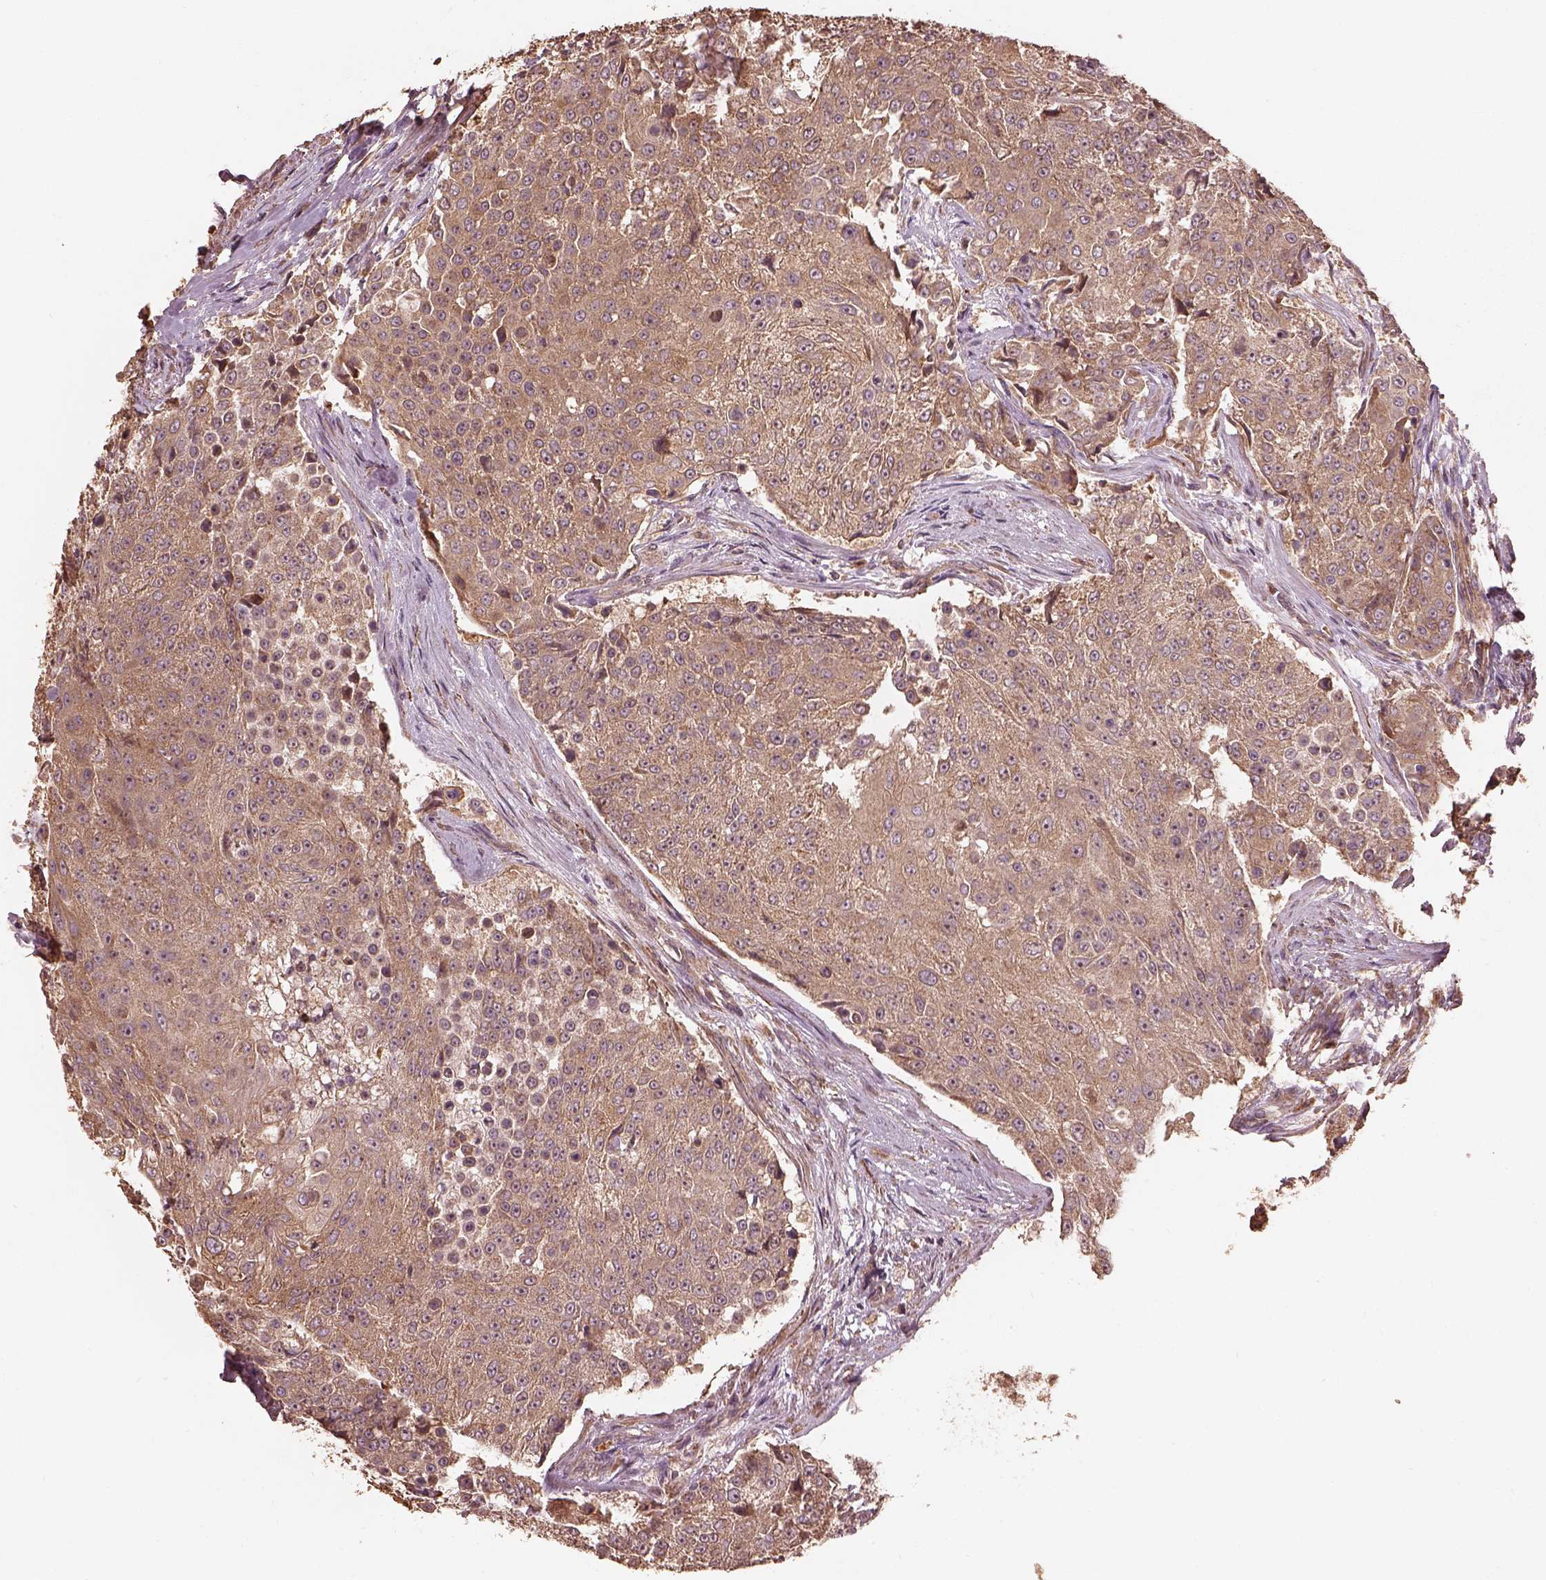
{"staining": {"intensity": "moderate", "quantity": ">75%", "location": "cytoplasmic/membranous"}, "tissue": "urothelial cancer", "cell_type": "Tumor cells", "image_type": "cancer", "snomed": [{"axis": "morphology", "description": "Urothelial carcinoma, High grade"}, {"axis": "topography", "description": "Urinary bladder"}], "caption": "Urothelial cancer stained with DAB (3,3'-diaminobenzidine) immunohistochemistry (IHC) displays medium levels of moderate cytoplasmic/membranous positivity in approximately >75% of tumor cells.", "gene": "METTL4", "patient": {"sex": "female", "age": 63}}